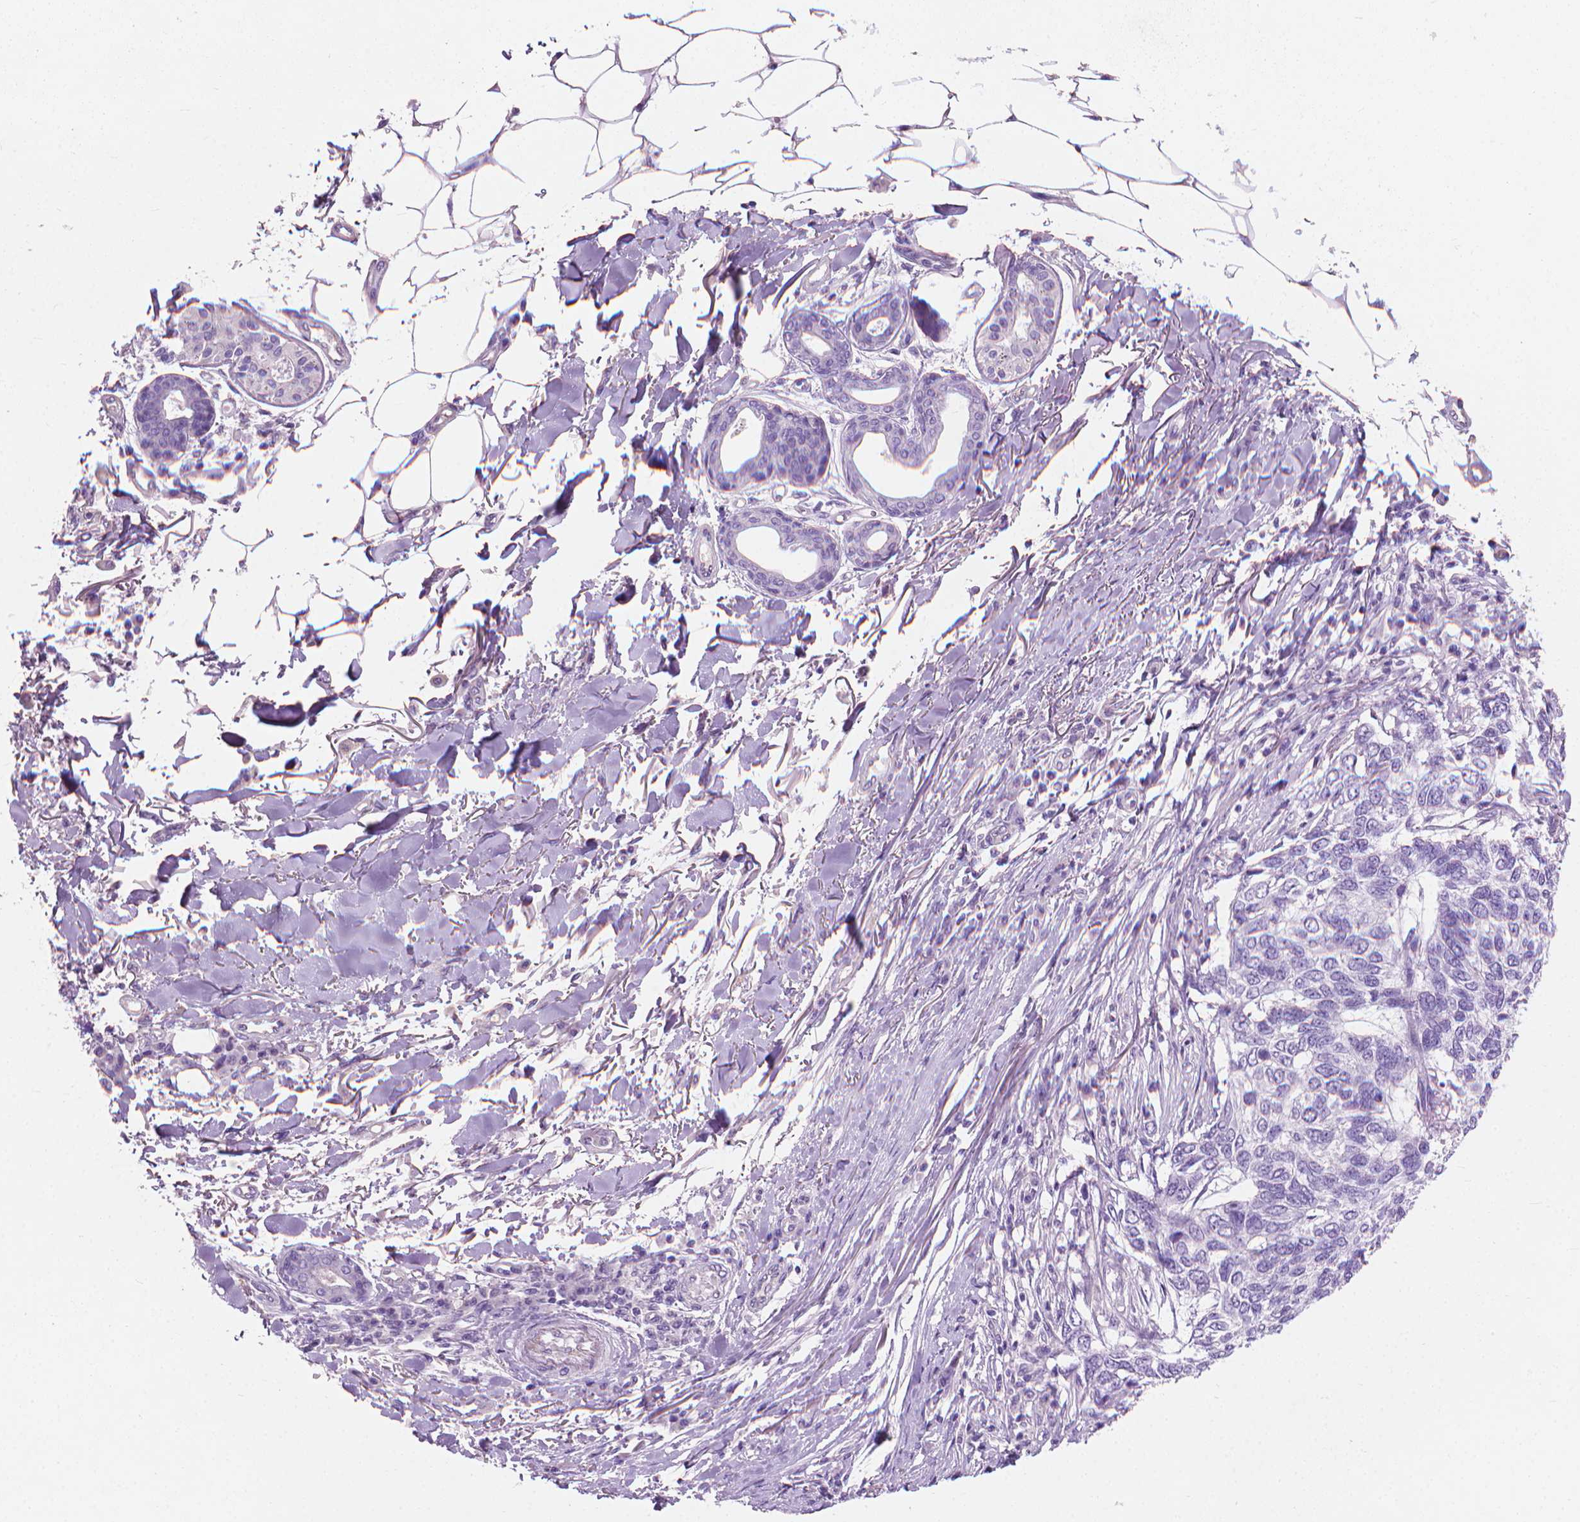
{"staining": {"intensity": "negative", "quantity": "none", "location": "none"}, "tissue": "skin cancer", "cell_type": "Tumor cells", "image_type": "cancer", "snomed": [{"axis": "morphology", "description": "Basal cell carcinoma"}, {"axis": "topography", "description": "Skin"}], "caption": "The micrograph exhibits no significant staining in tumor cells of basal cell carcinoma (skin). The staining was performed using DAB (3,3'-diaminobenzidine) to visualize the protein expression in brown, while the nuclei were stained in blue with hematoxylin (Magnification: 20x).", "gene": "KRT73", "patient": {"sex": "female", "age": 65}}